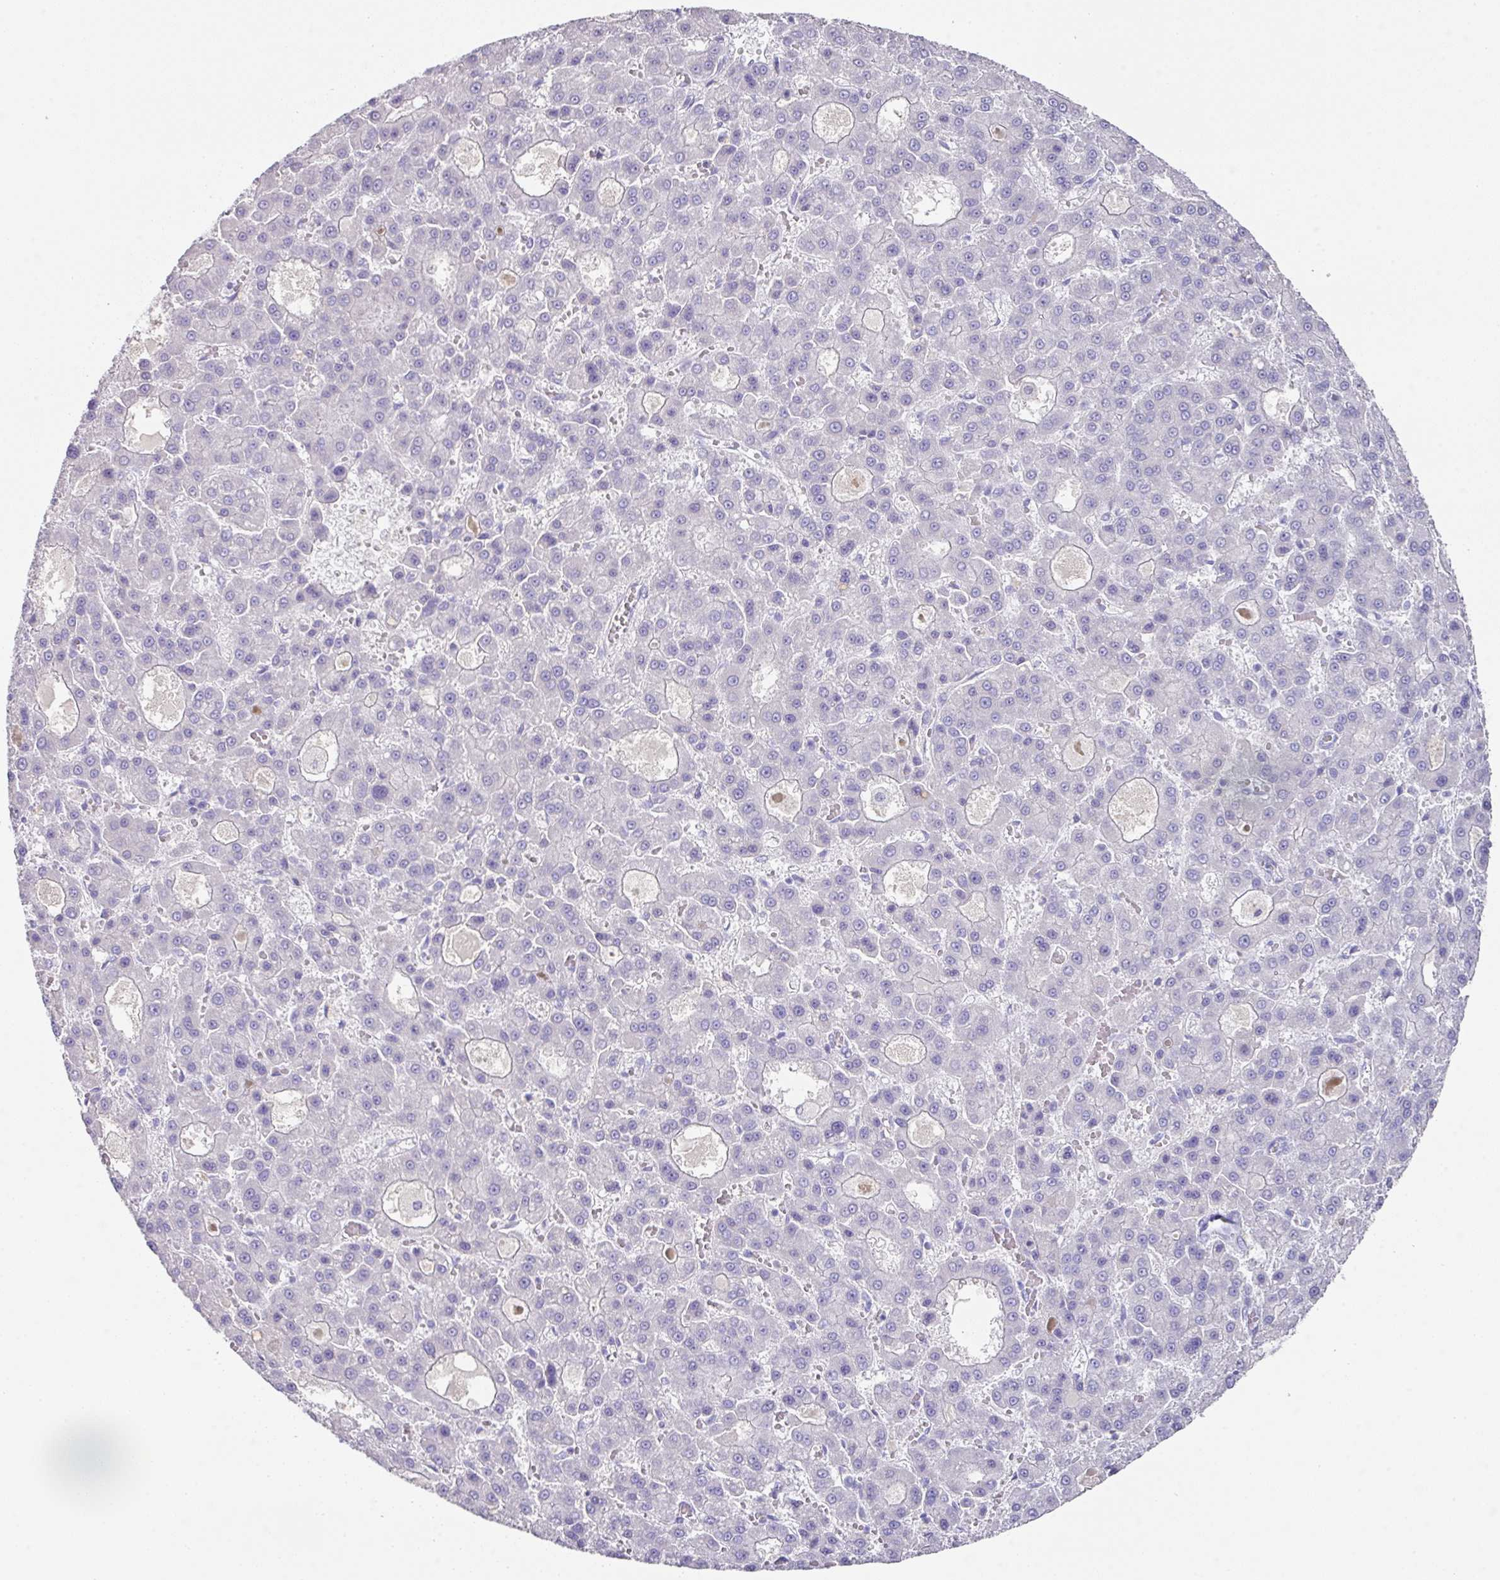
{"staining": {"intensity": "negative", "quantity": "none", "location": "none"}, "tissue": "liver cancer", "cell_type": "Tumor cells", "image_type": "cancer", "snomed": [{"axis": "morphology", "description": "Carcinoma, Hepatocellular, NOS"}, {"axis": "topography", "description": "Liver"}], "caption": "Tumor cells are negative for brown protein staining in liver hepatocellular carcinoma.", "gene": "TARM1", "patient": {"sex": "male", "age": 70}}